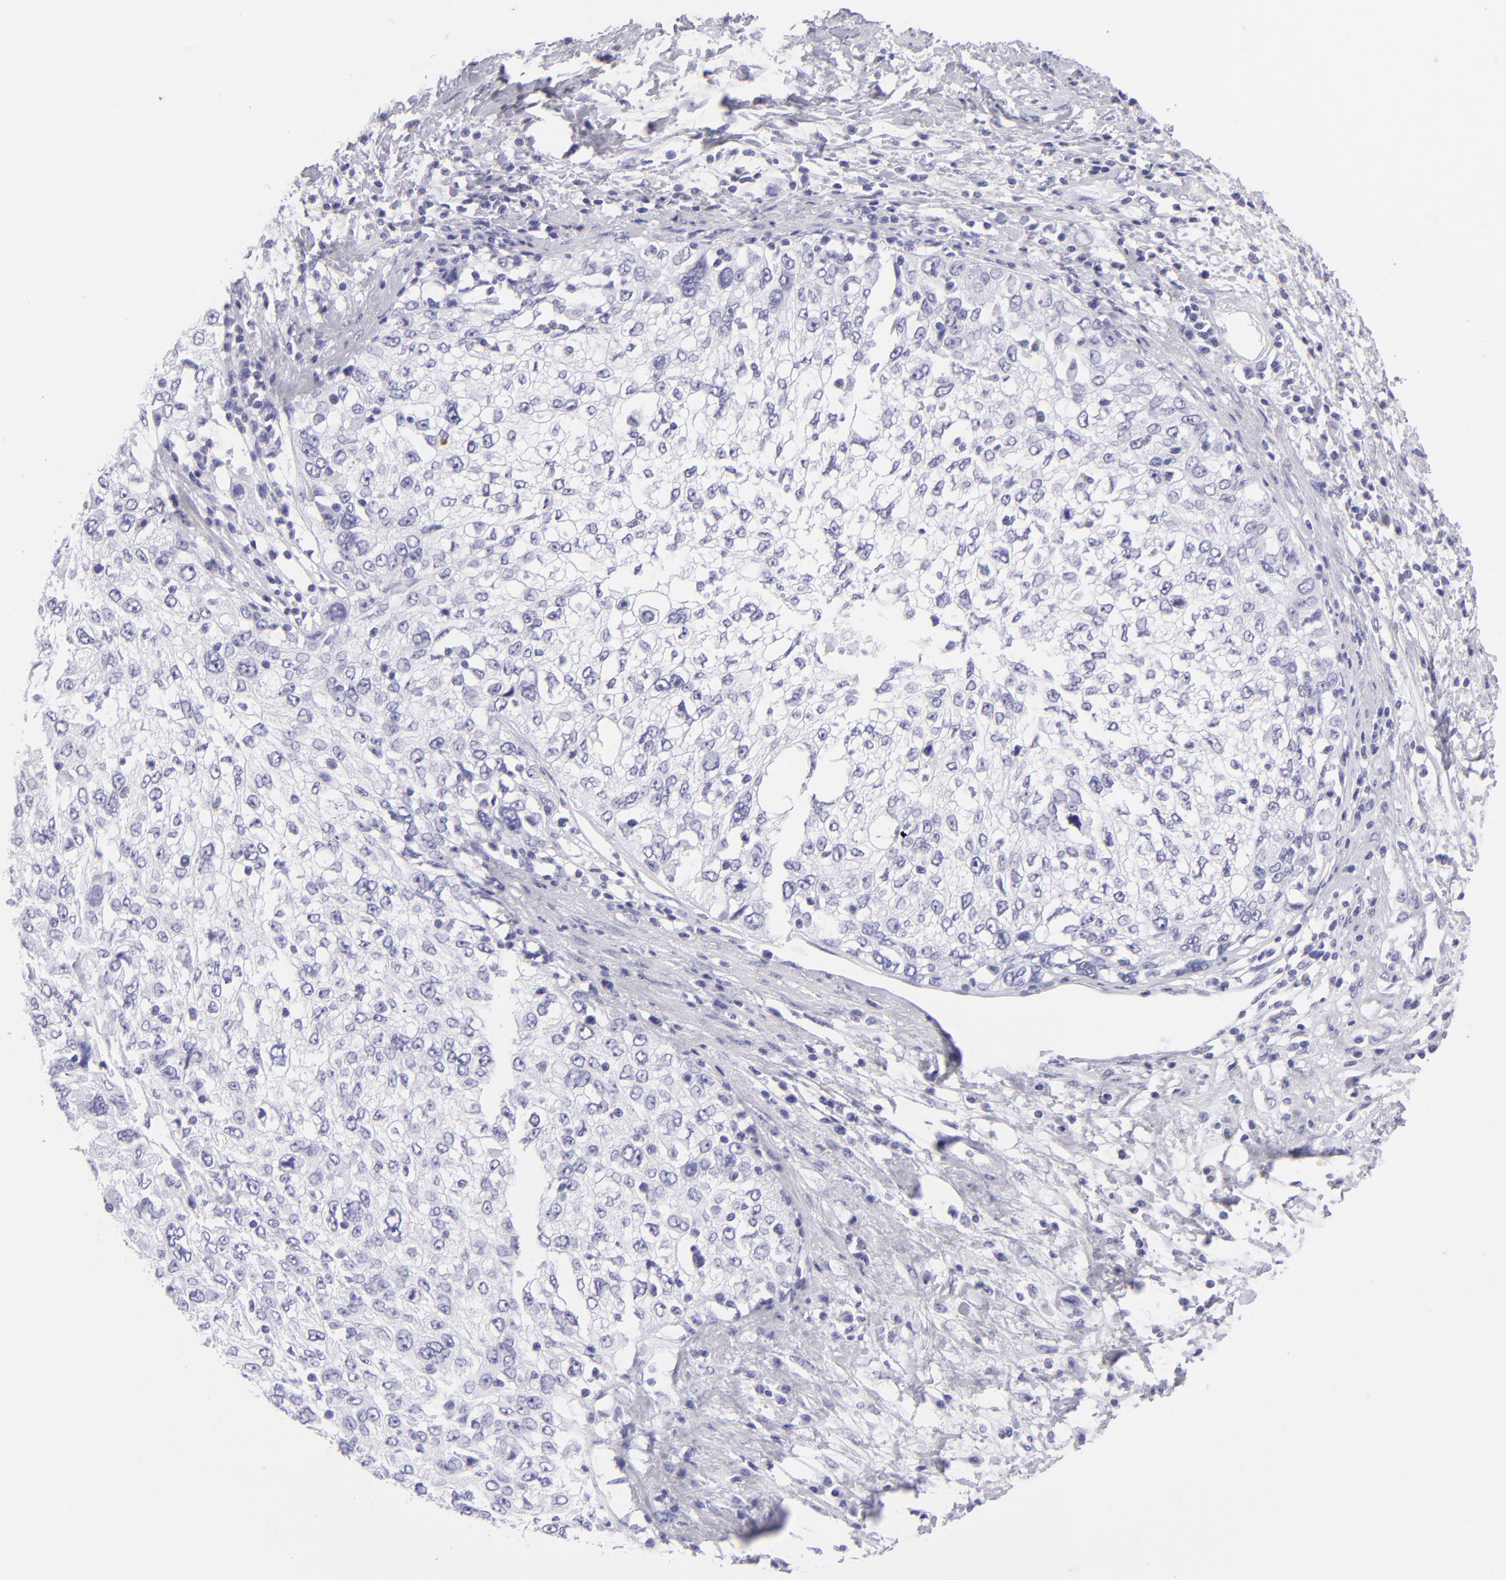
{"staining": {"intensity": "negative", "quantity": "none", "location": "none"}, "tissue": "cervical cancer", "cell_type": "Tumor cells", "image_type": "cancer", "snomed": [{"axis": "morphology", "description": "Squamous cell carcinoma, NOS"}, {"axis": "topography", "description": "Cervix"}], "caption": "High magnification brightfield microscopy of squamous cell carcinoma (cervical) stained with DAB (brown) and counterstained with hematoxylin (blue): tumor cells show no significant expression.", "gene": "PVALB", "patient": {"sex": "female", "age": 57}}